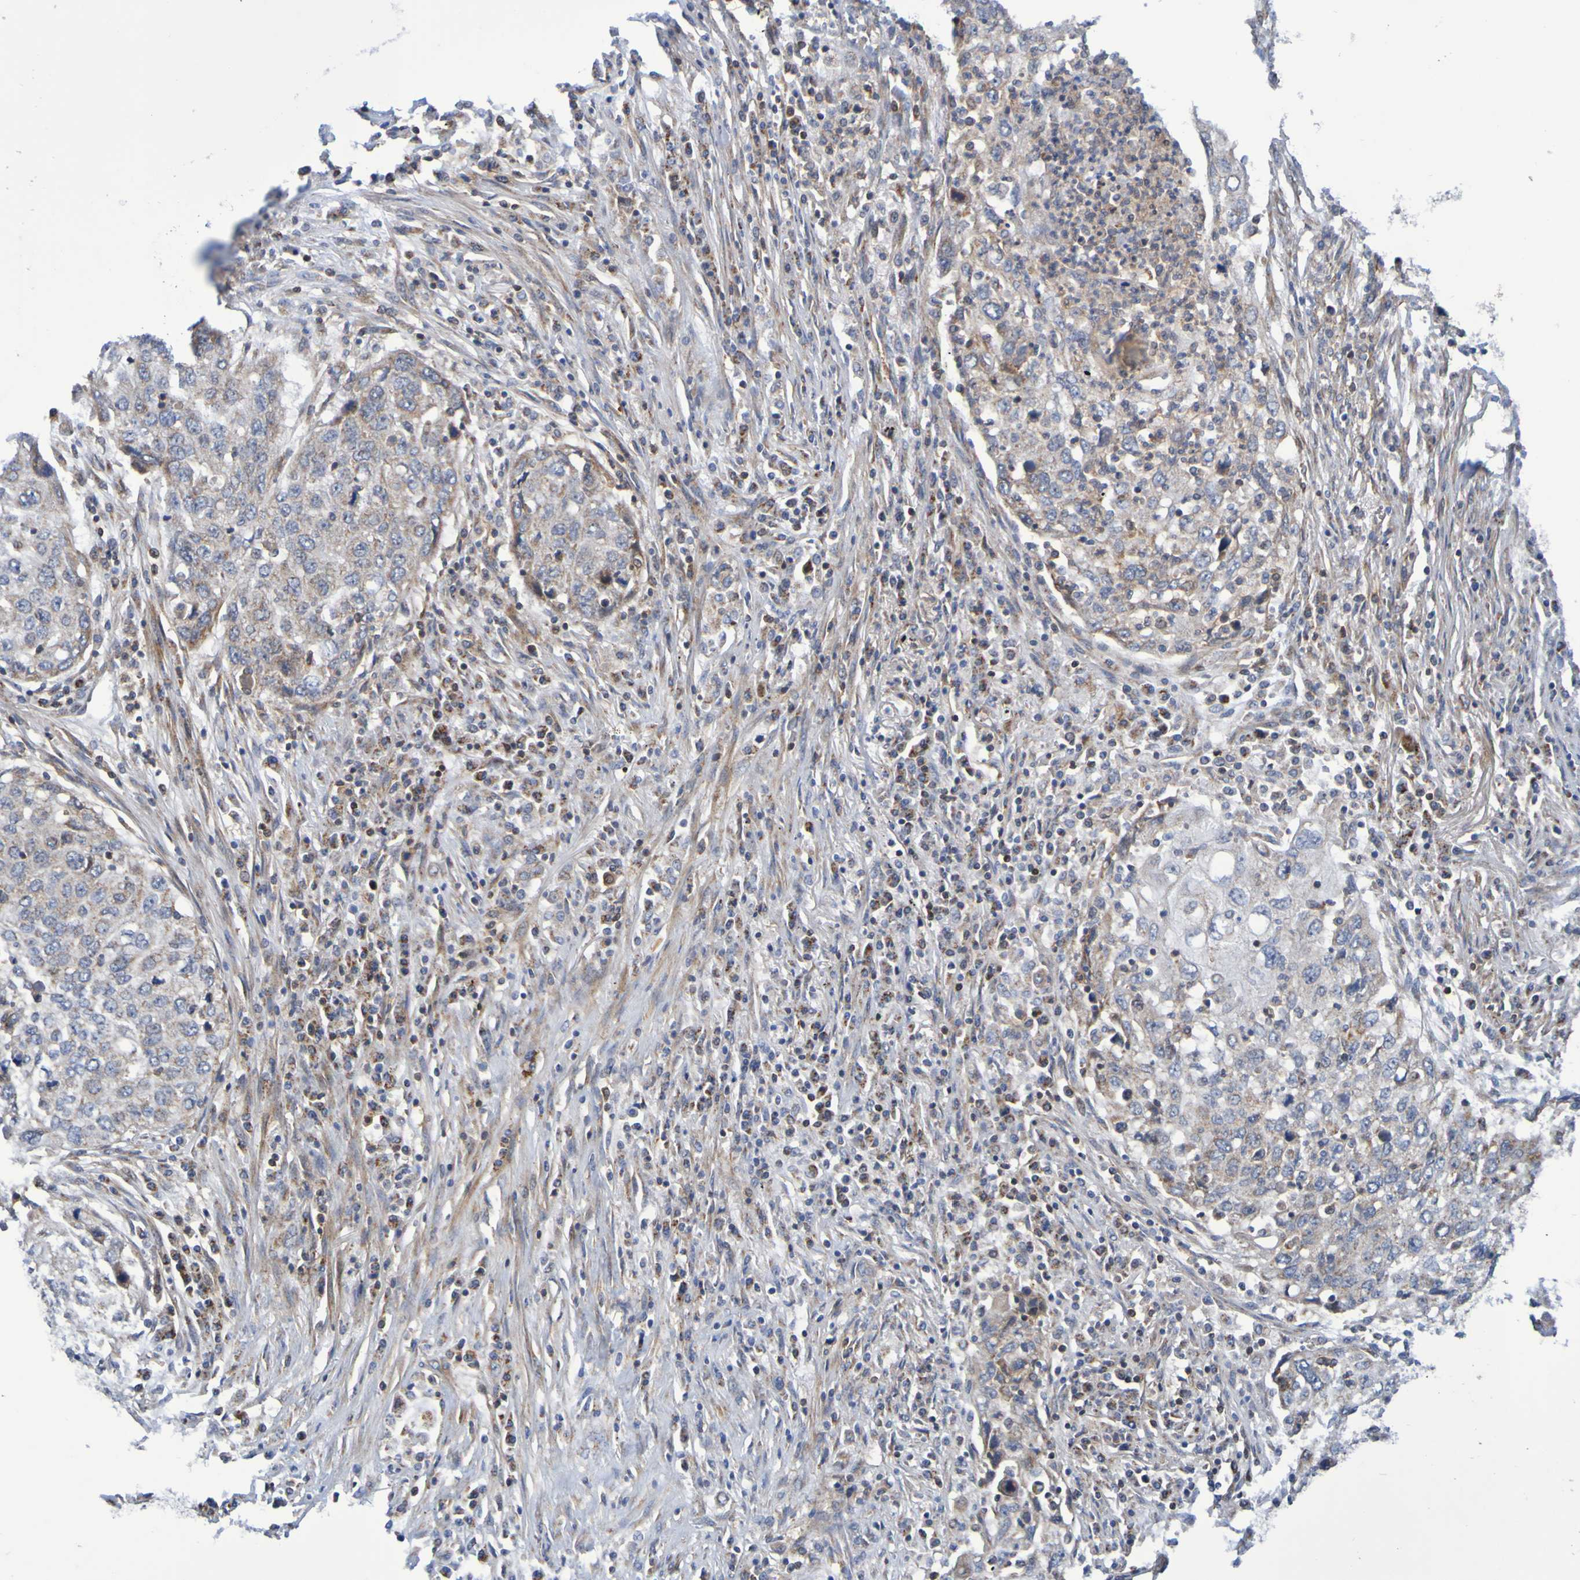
{"staining": {"intensity": "moderate", "quantity": "25%-75%", "location": "cytoplasmic/membranous"}, "tissue": "lung cancer", "cell_type": "Tumor cells", "image_type": "cancer", "snomed": [{"axis": "morphology", "description": "Squamous cell carcinoma, NOS"}, {"axis": "topography", "description": "Lung"}], "caption": "IHC photomicrograph of neoplastic tissue: lung squamous cell carcinoma stained using immunohistochemistry displays medium levels of moderate protein expression localized specifically in the cytoplasmic/membranous of tumor cells, appearing as a cytoplasmic/membranous brown color.", "gene": "CCDC51", "patient": {"sex": "female", "age": 63}}